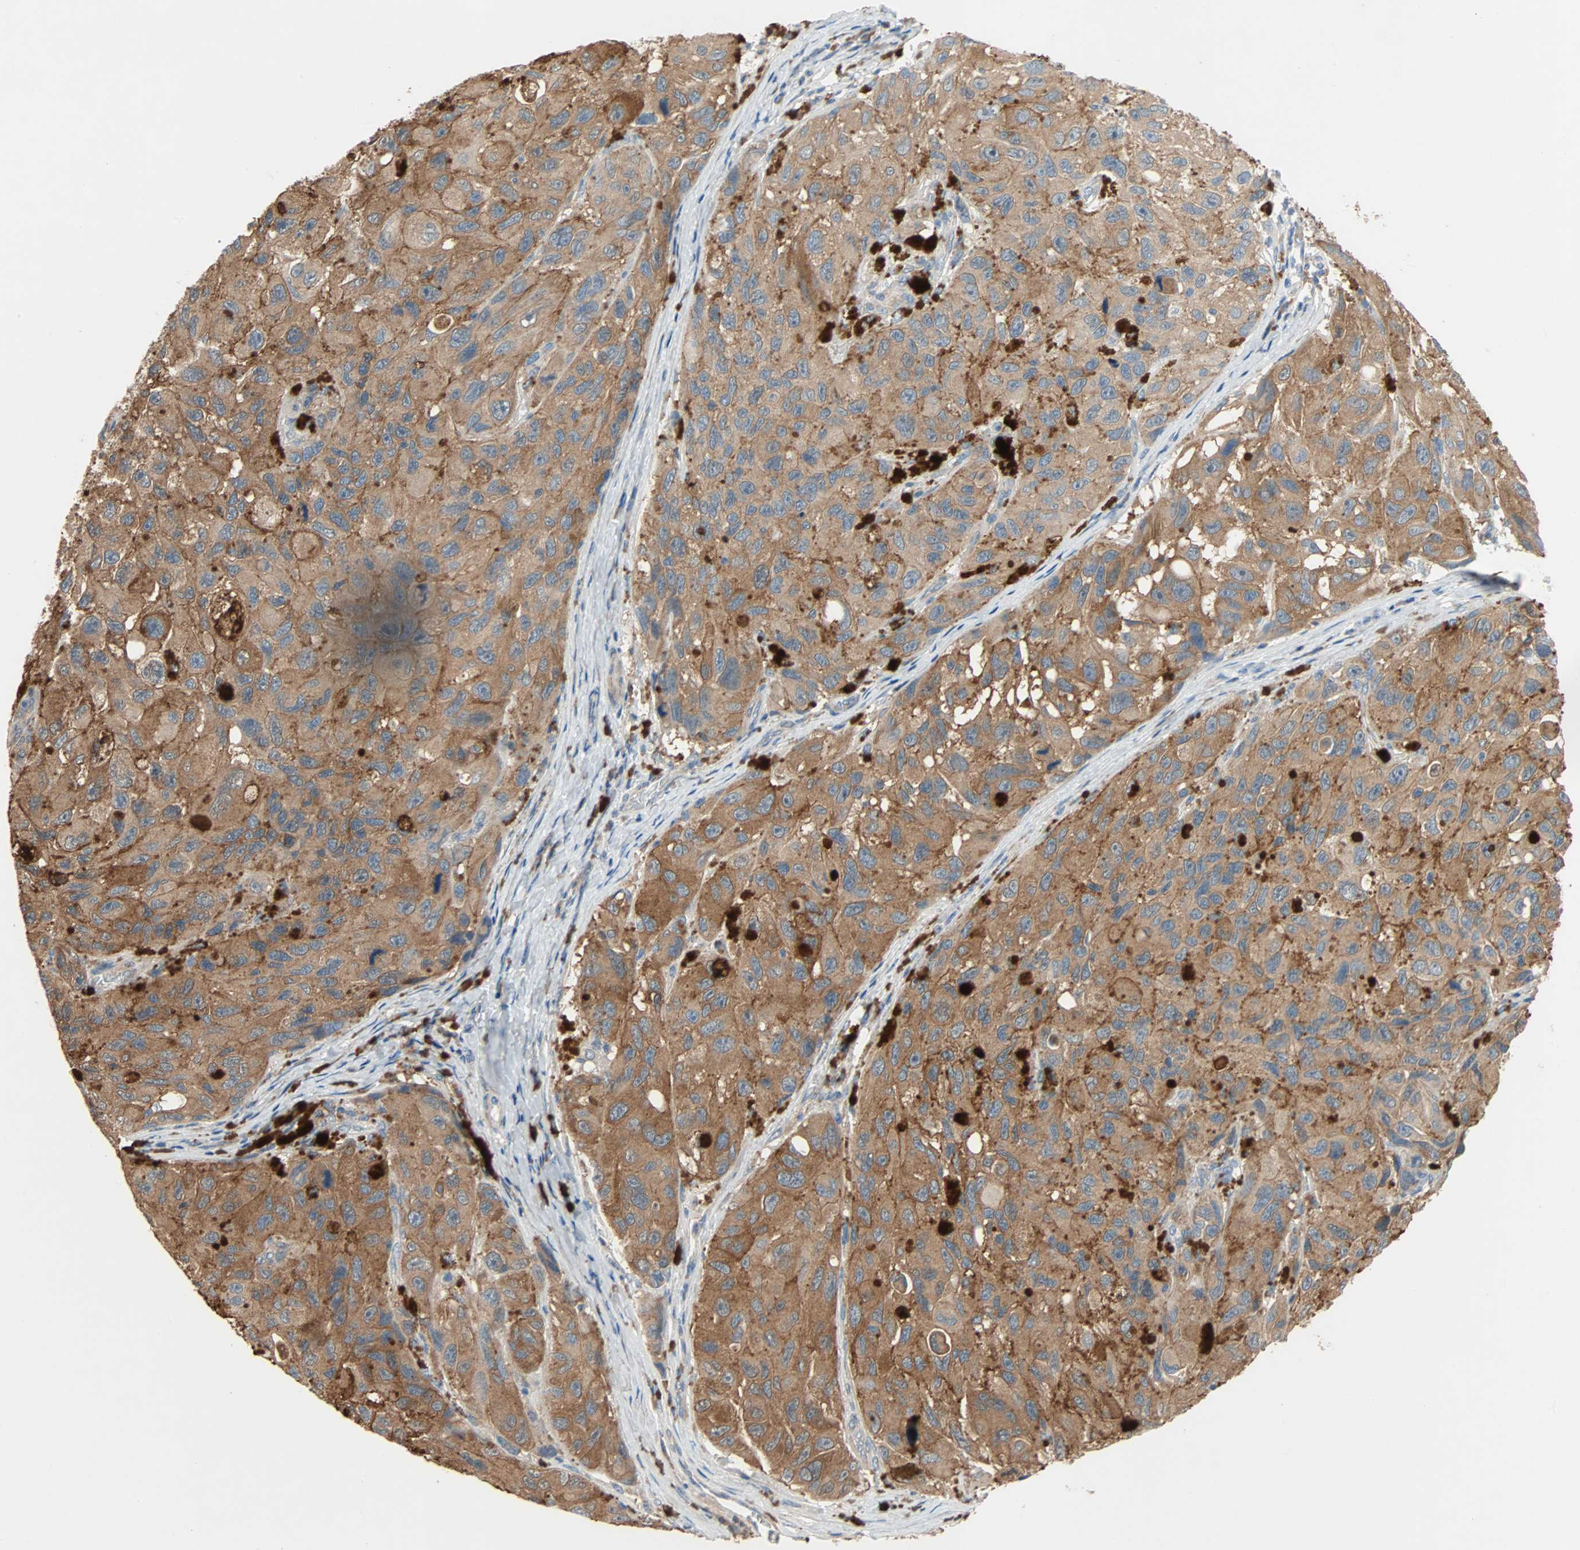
{"staining": {"intensity": "strong", "quantity": ">75%", "location": "cytoplasmic/membranous"}, "tissue": "melanoma", "cell_type": "Tumor cells", "image_type": "cancer", "snomed": [{"axis": "morphology", "description": "Malignant melanoma, NOS"}, {"axis": "topography", "description": "Skin"}], "caption": "Brown immunohistochemical staining in human melanoma displays strong cytoplasmic/membranous expression in approximately >75% of tumor cells. The protein of interest is shown in brown color, while the nuclei are stained blue.", "gene": "TNFRSF12A", "patient": {"sex": "female", "age": 73}}